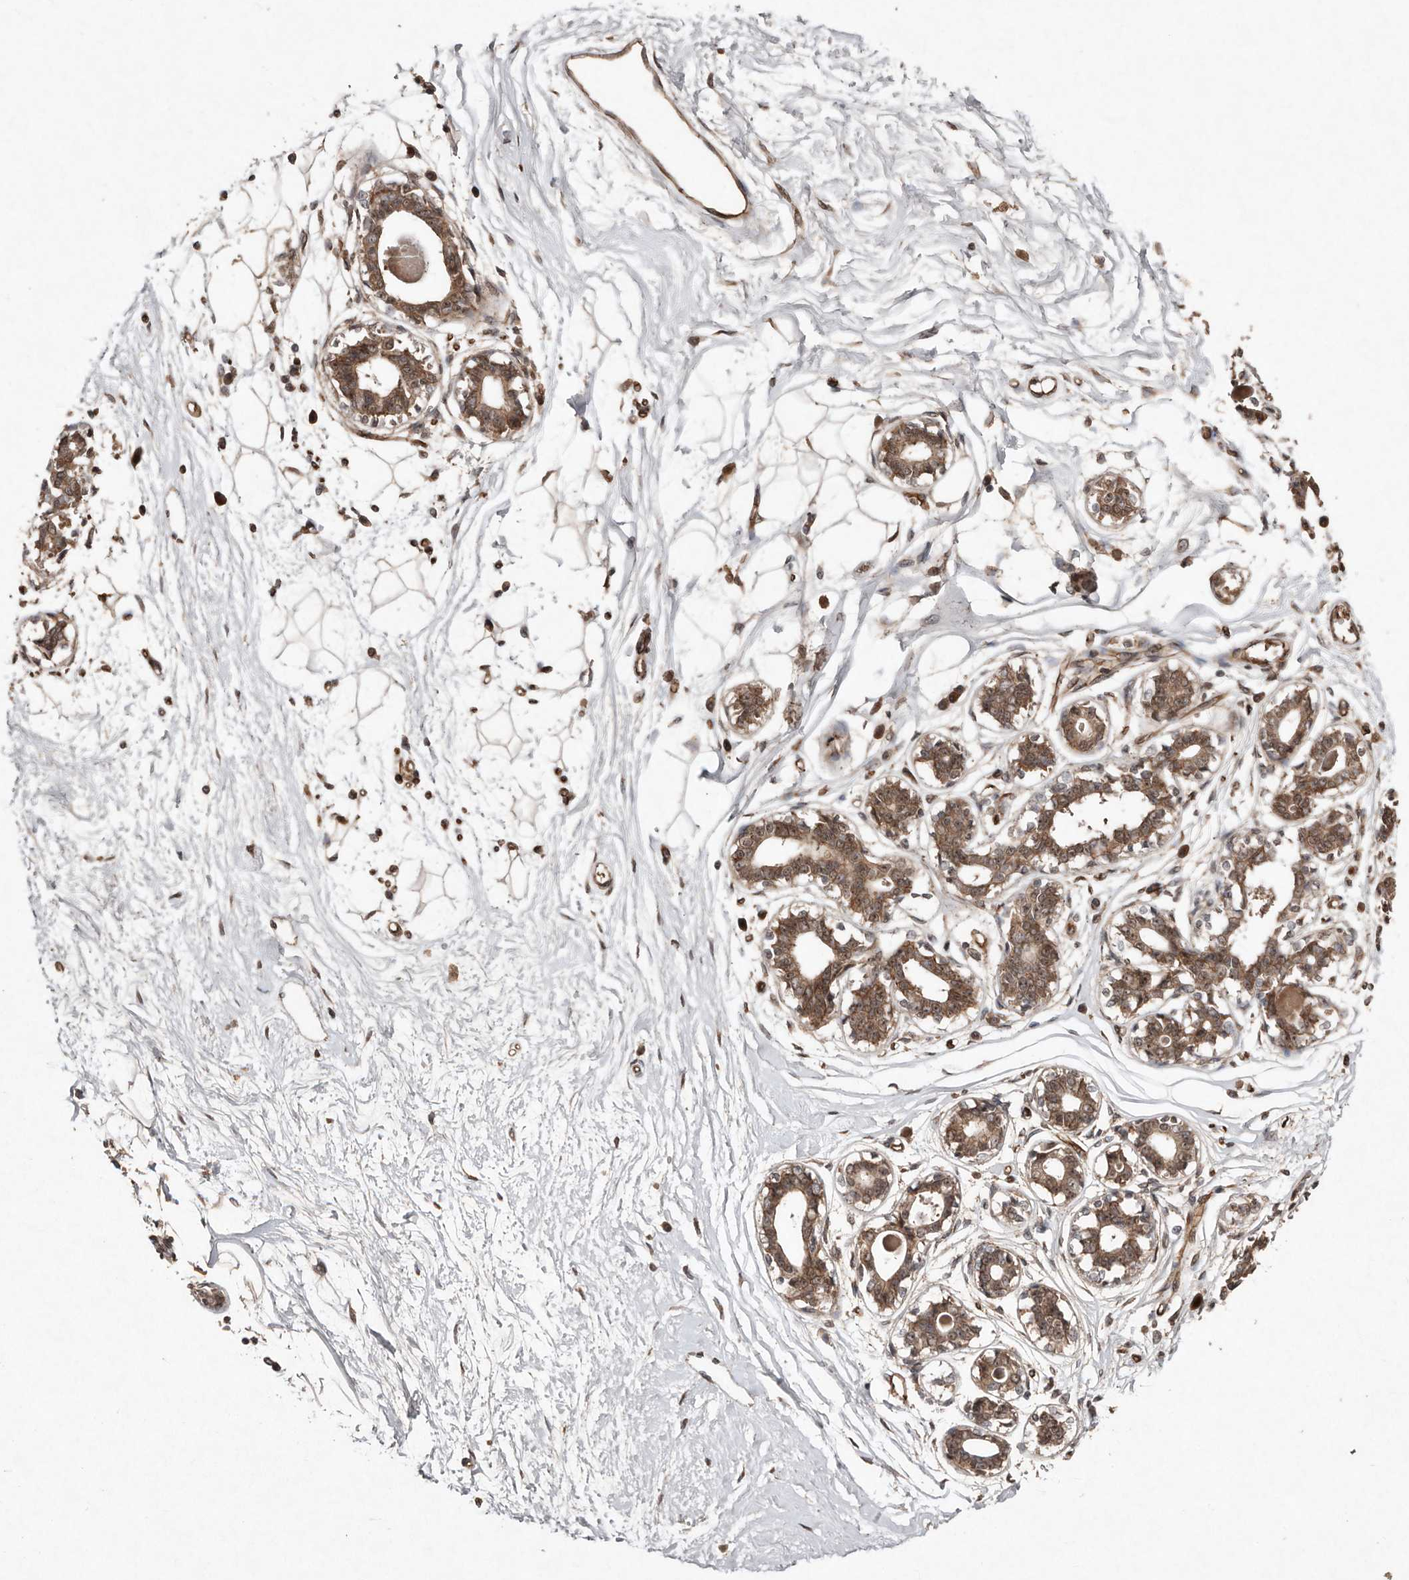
{"staining": {"intensity": "moderate", "quantity": ">75%", "location": "nuclear"}, "tissue": "breast", "cell_type": "Adipocytes", "image_type": "normal", "snomed": [{"axis": "morphology", "description": "Normal tissue, NOS"}, {"axis": "topography", "description": "Breast"}], "caption": "Immunohistochemical staining of unremarkable human breast displays medium levels of moderate nuclear positivity in about >75% of adipocytes.", "gene": "DIP2C", "patient": {"sex": "female", "age": 45}}